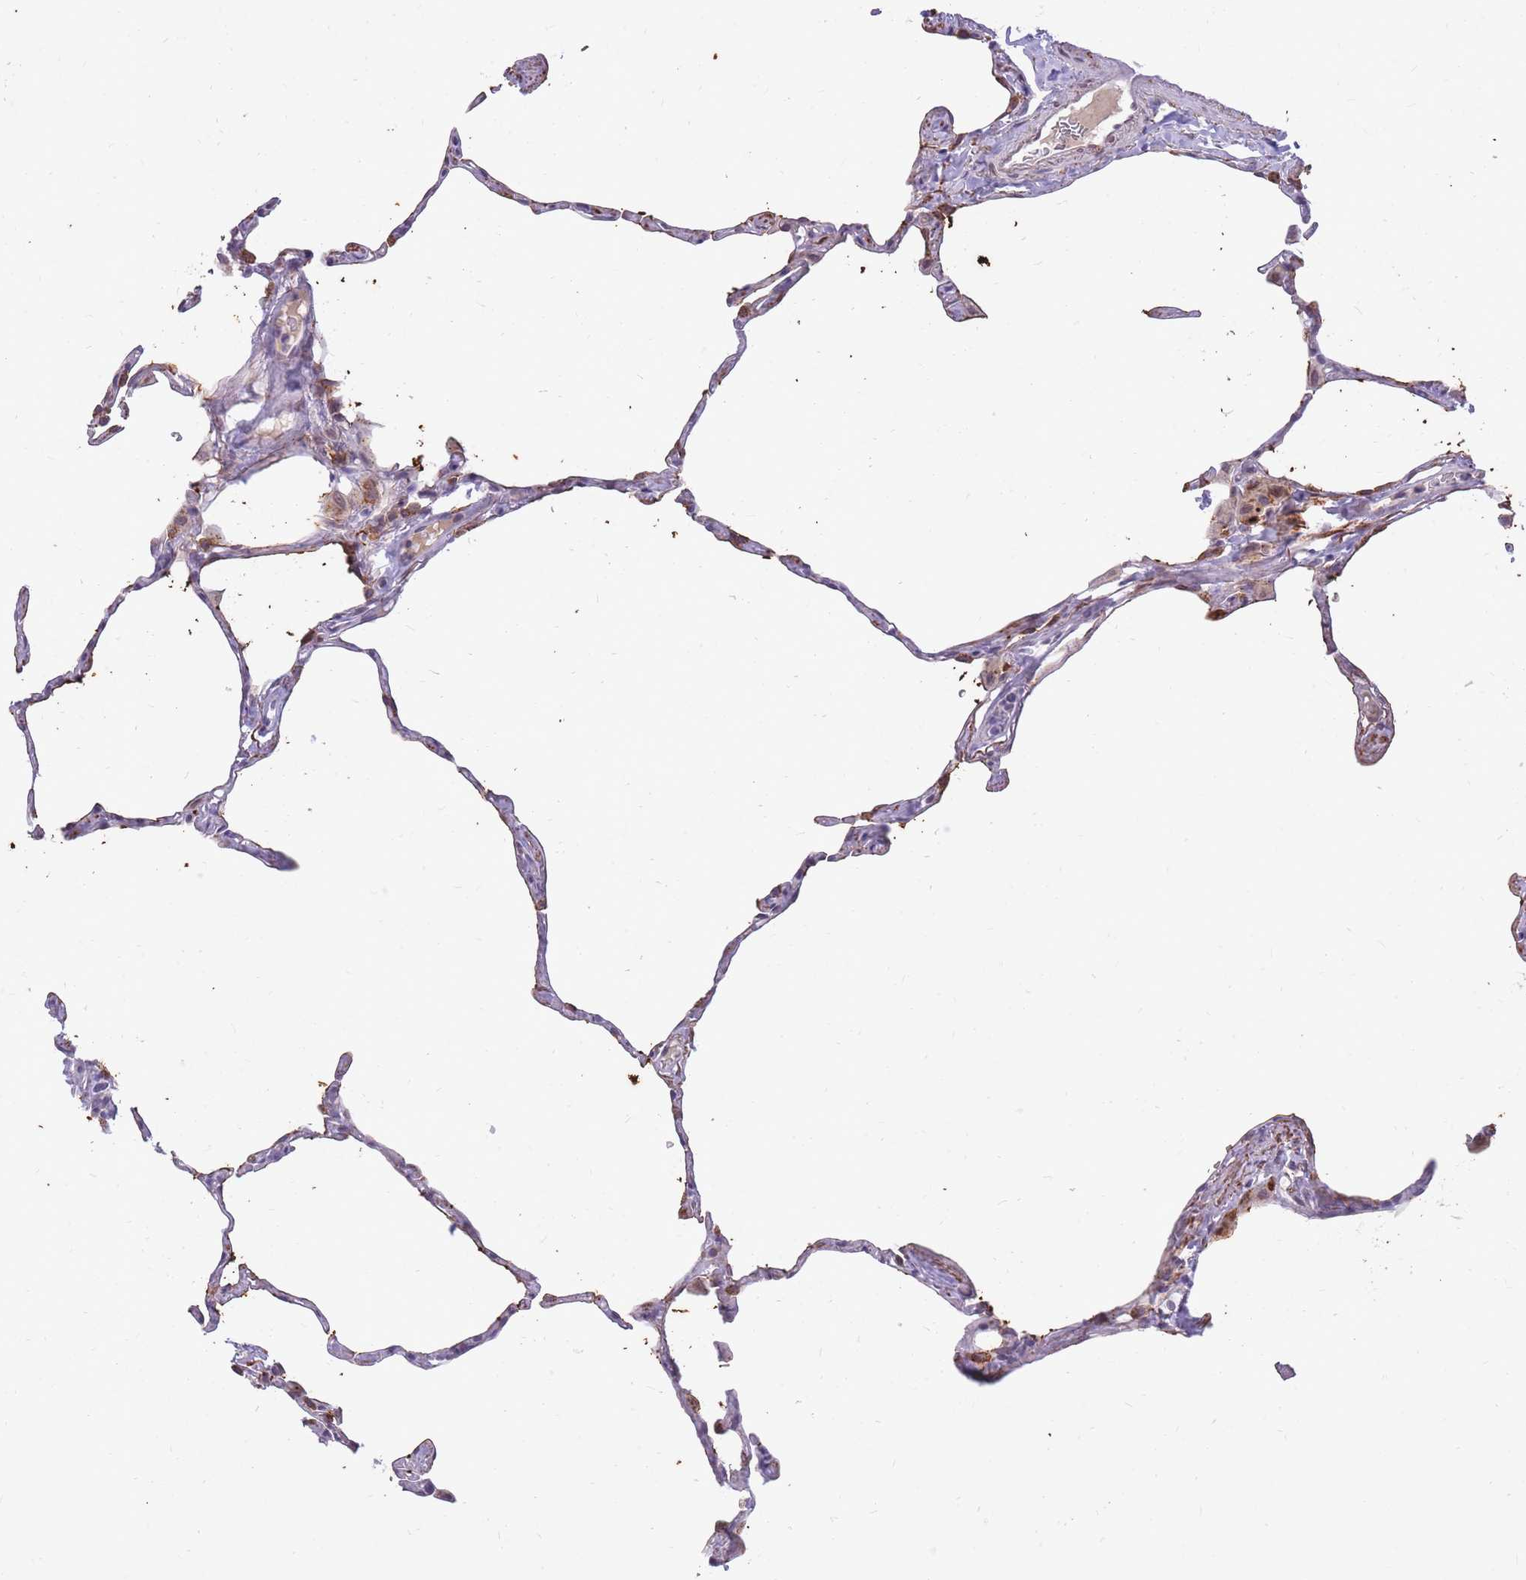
{"staining": {"intensity": "moderate", "quantity": "25%-75%", "location": "cytoplasmic/membranous"}, "tissue": "lung", "cell_type": "Alveolar cells", "image_type": "normal", "snomed": [{"axis": "morphology", "description": "Normal tissue, NOS"}, {"axis": "topography", "description": "Lung"}], "caption": "This is a micrograph of IHC staining of normal lung, which shows moderate staining in the cytoplasmic/membranous of alveolar cells.", "gene": "HOOK2", "patient": {"sex": "male", "age": 65}}